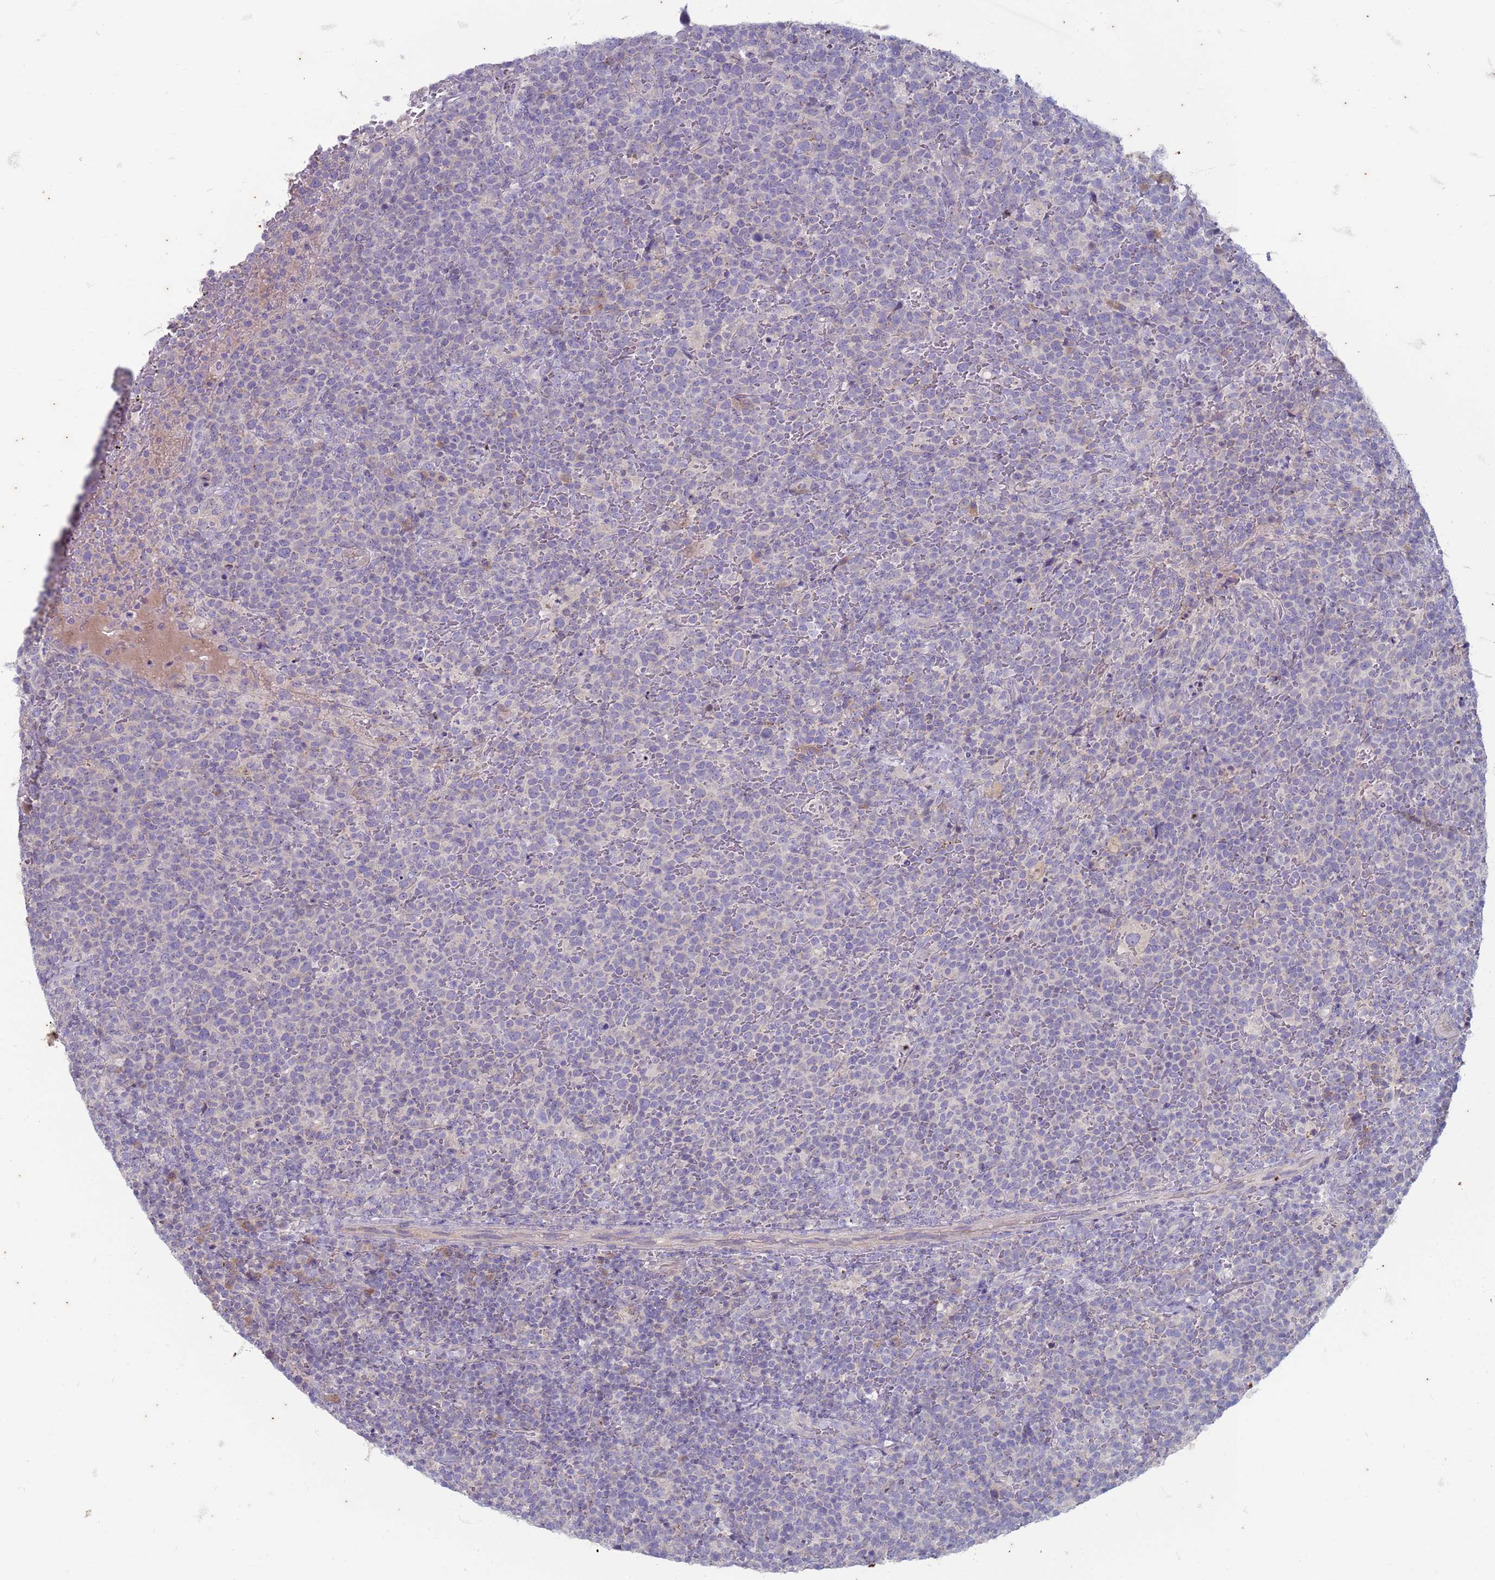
{"staining": {"intensity": "negative", "quantity": "none", "location": "none"}, "tissue": "lymphoma", "cell_type": "Tumor cells", "image_type": "cancer", "snomed": [{"axis": "morphology", "description": "Malignant lymphoma, non-Hodgkin's type, High grade"}, {"axis": "topography", "description": "Lymph node"}], "caption": "Tumor cells show no significant protein staining in lymphoma.", "gene": "SUCO", "patient": {"sex": "male", "age": 61}}